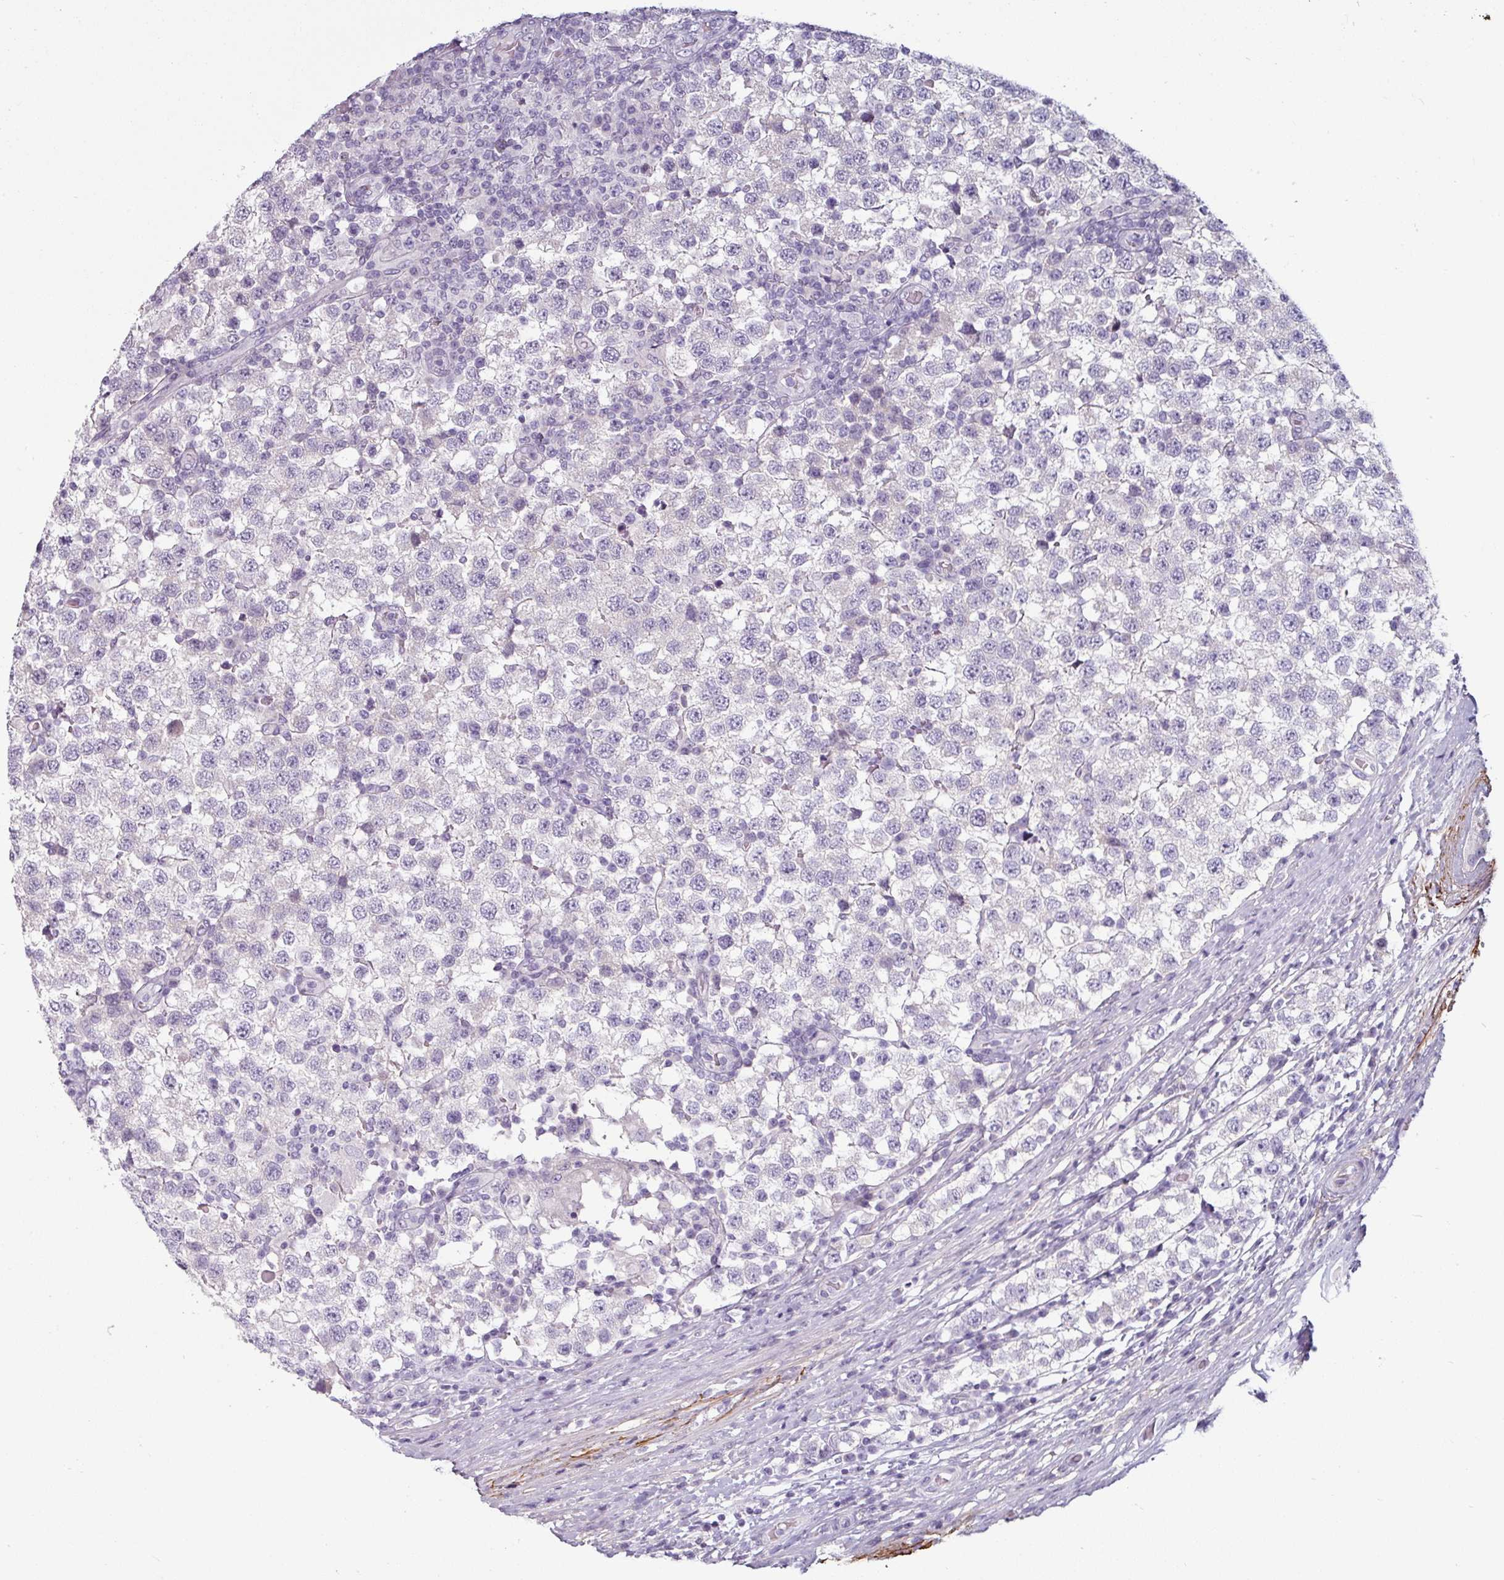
{"staining": {"intensity": "negative", "quantity": "none", "location": "none"}, "tissue": "testis cancer", "cell_type": "Tumor cells", "image_type": "cancer", "snomed": [{"axis": "morphology", "description": "Seminoma, NOS"}, {"axis": "topography", "description": "Testis"}], "caption": "Tumor cells are negative for protein expression in human testis seminoma.", "gene": "MTMR14", "patient": {"sex": "male", "age": 34}}